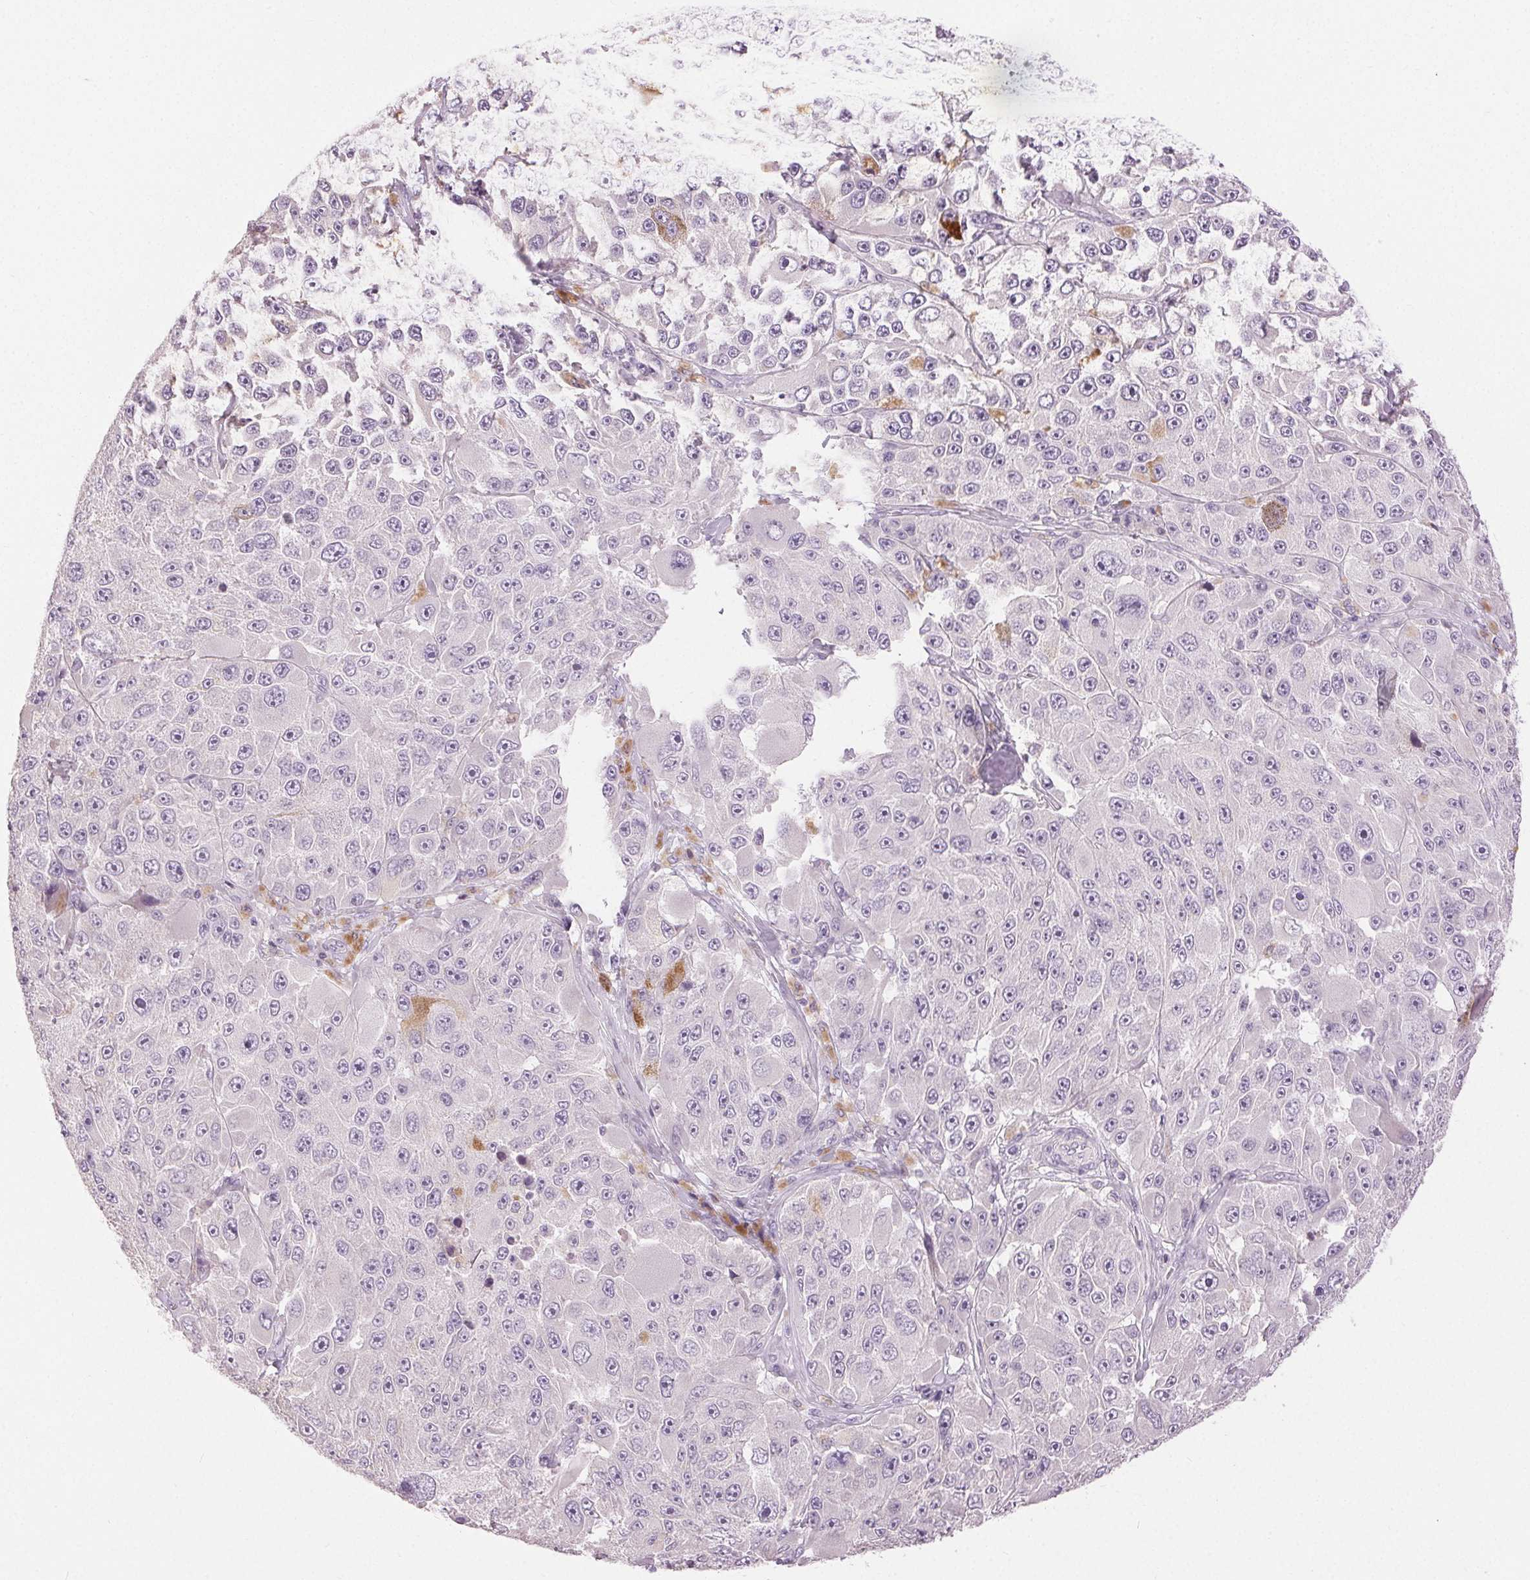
{"staining": {"intensity": "negative", "quantity": "none", "location": "none"}, "tissue": "melanoma", "cell_type": "Tumor cells", "image_type": "cancer", "snomed": [{"axis": "morphology", "description": "Malignant melanoma, Metastatic site"}, {"axis": "topography", "description": "Lymph node"}], "caption": "High power microscopy photomicrograph of an IHC micrograph of melanoma, revealing no significant expression in tumor cells.", "gene": "DSG3", "patient": {"sex": "male", "age": 62}}